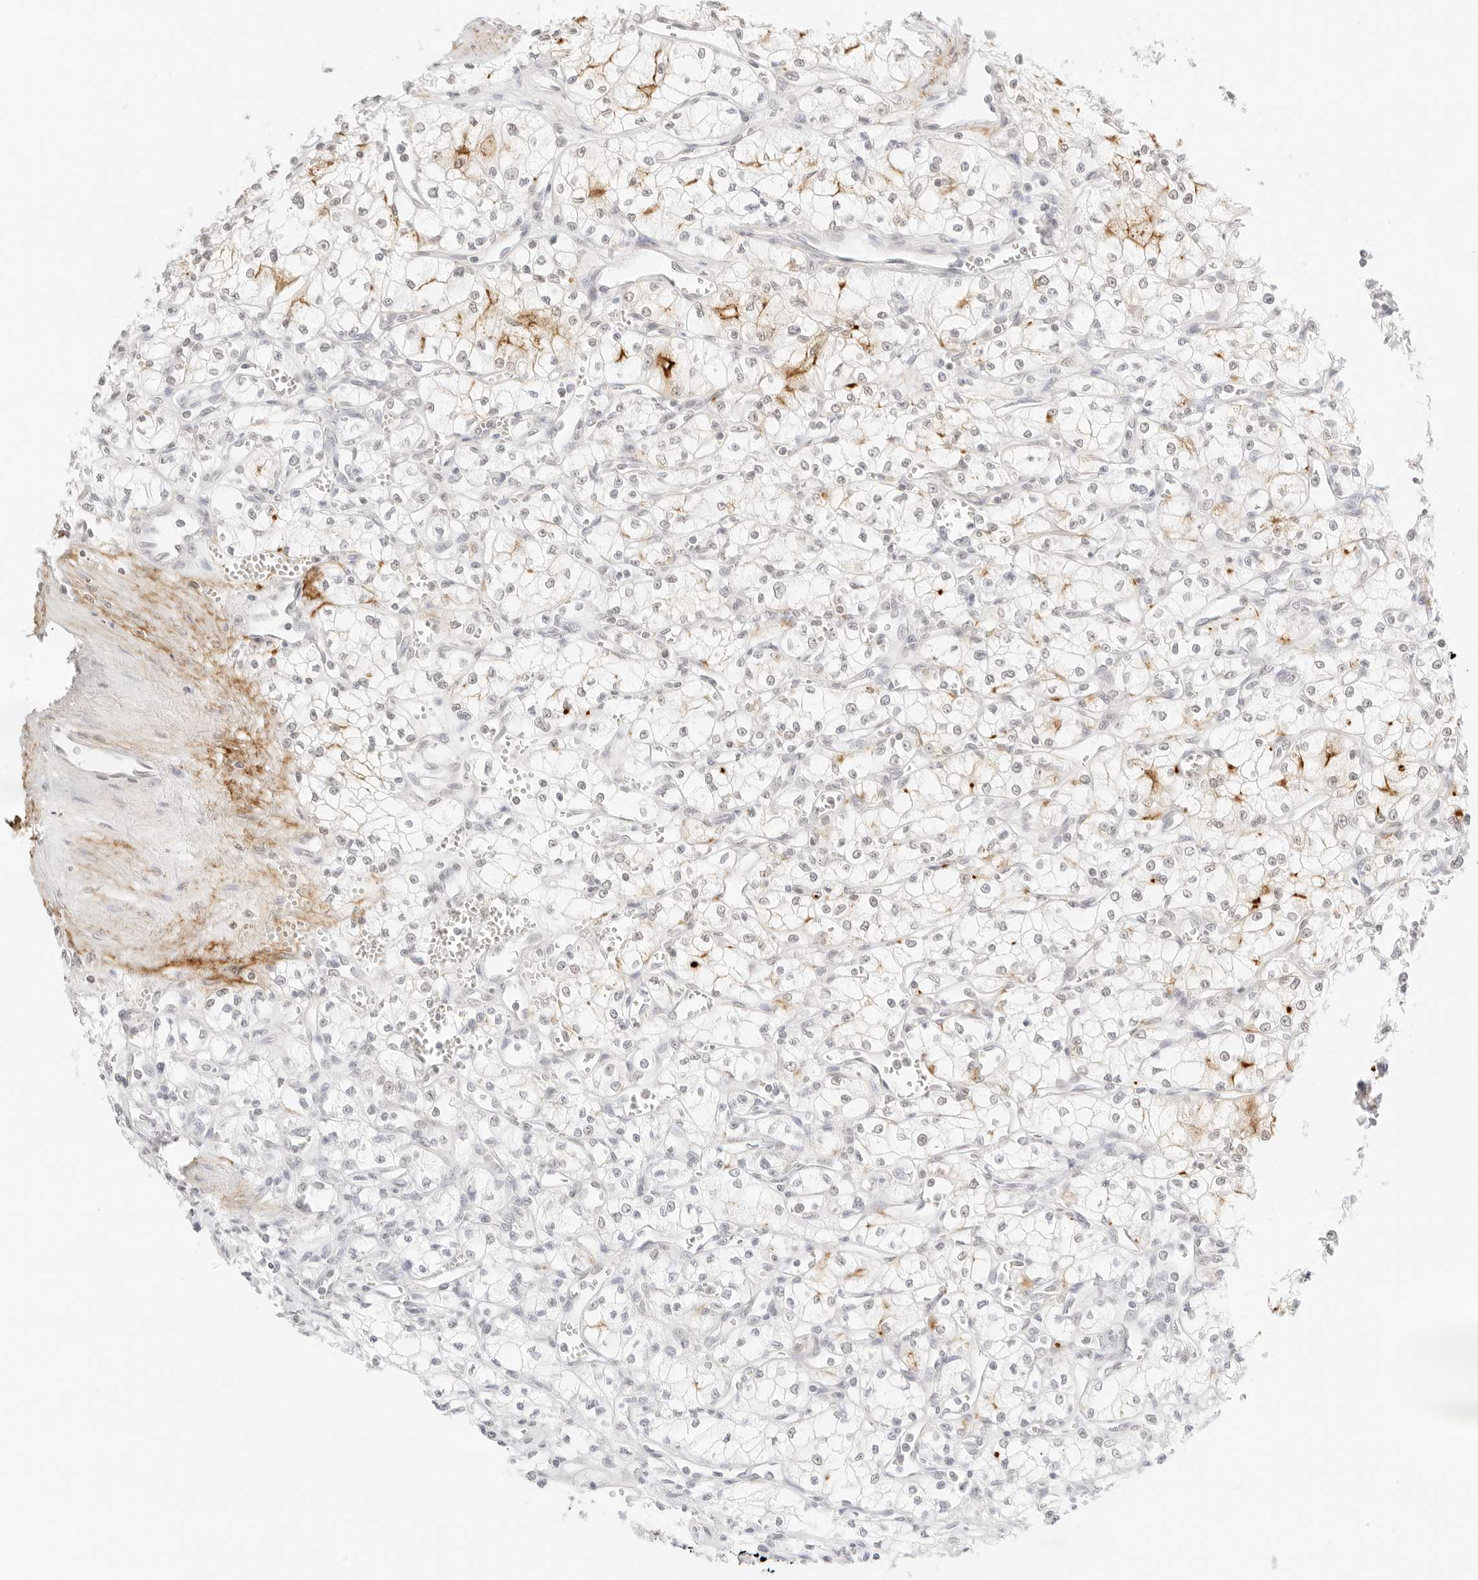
{"staining": {"intensity": "moderate", "quantity": "<25%", "location": "cytoplasmic/membranous"}, "tissue": "renal cancer", "cell_type": "Tumor cells", "image_type": "cancer", "snomed": [{"axis": "morphology", "description": "Adenocarcinoma, NOS"}, {"axis": "topography", "description": "Kidney"}], "caption": "Brown immunohistochemical staining in human renal cancer shows moderate cytoplasmic/membranous expression in approximately <25% of tumor cells. The protein of interest is shown in brown color, while the nuclei are stained blue.", "gene": "FBLN5", "patient": {"sex": "male", "age": 59}}